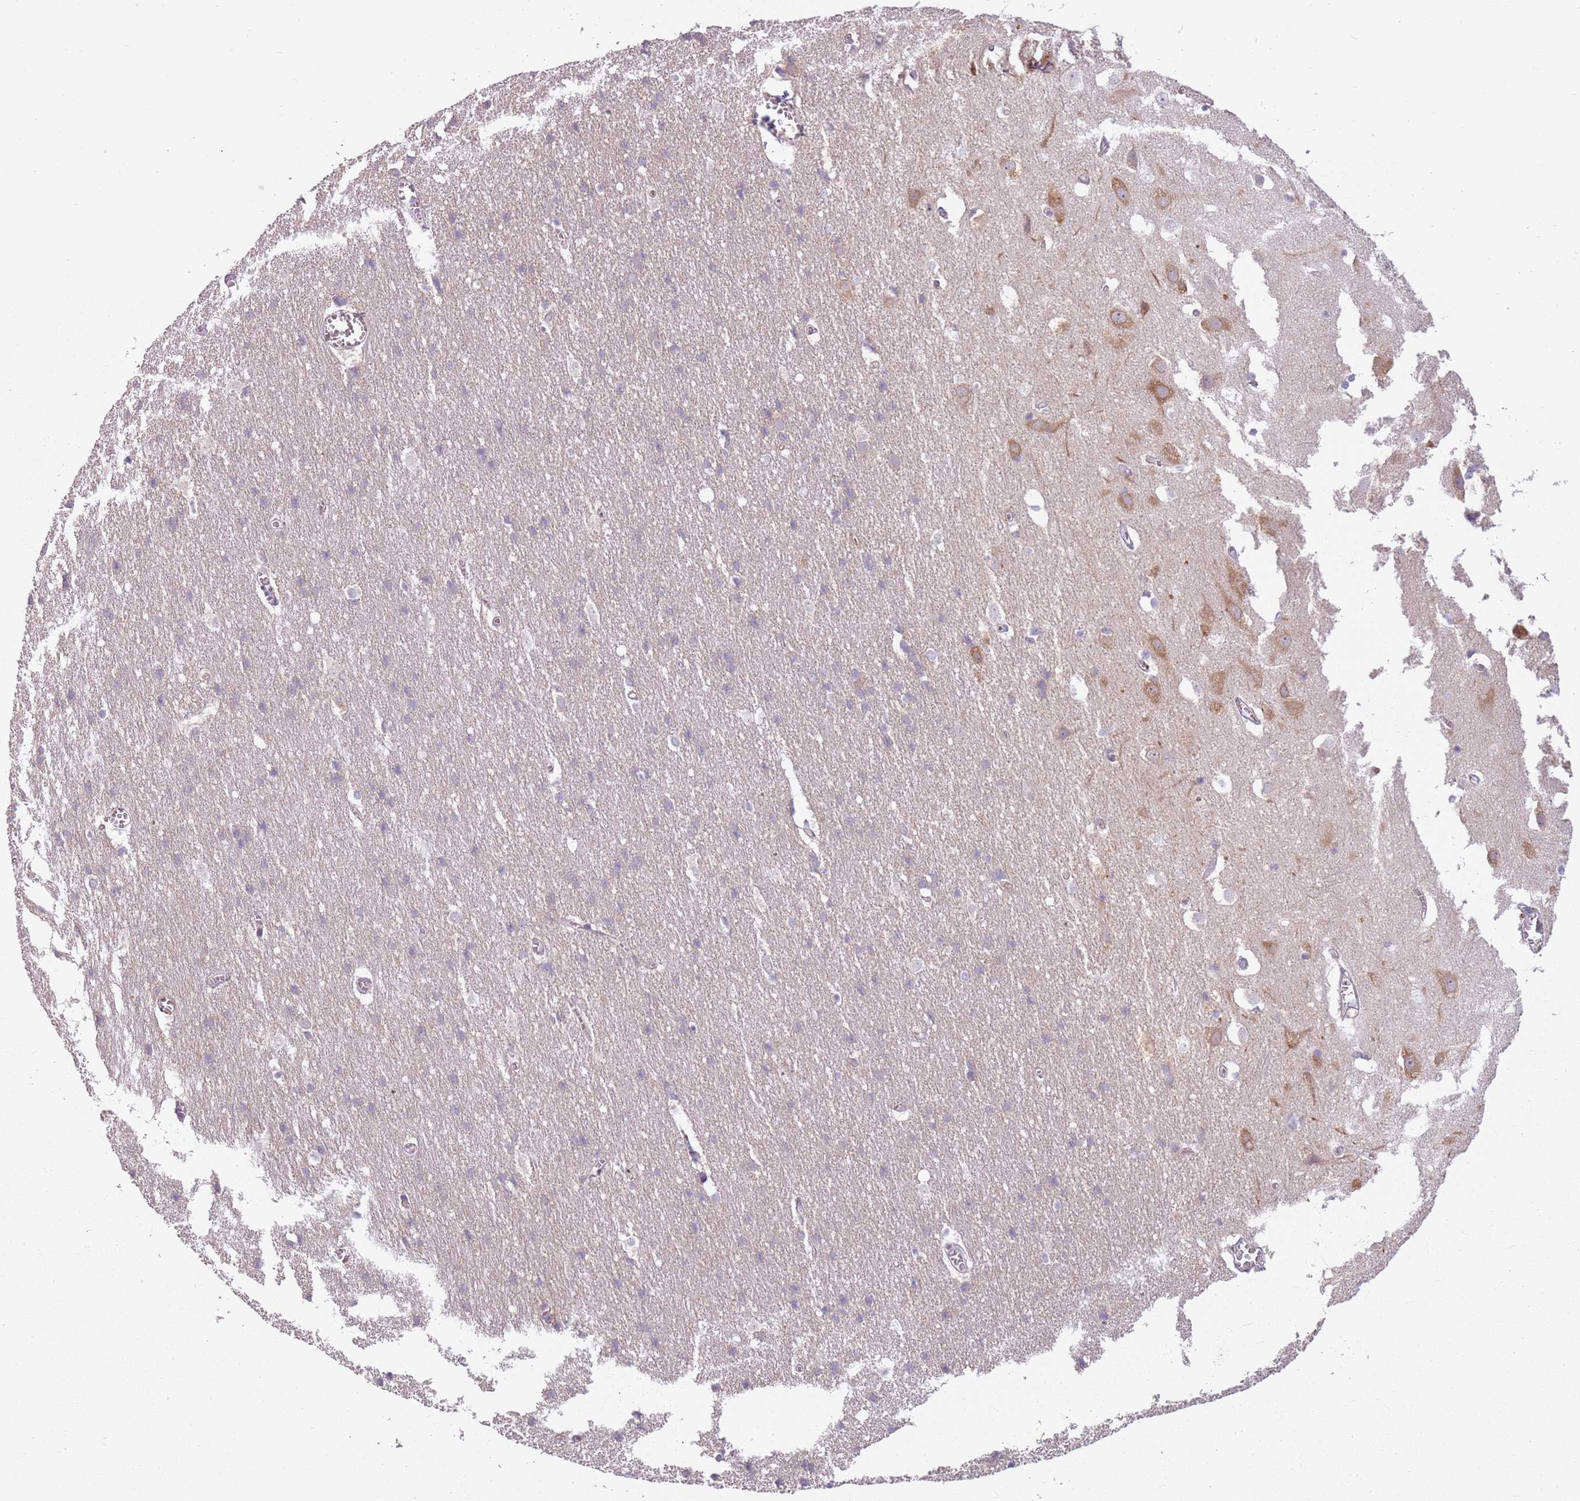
{"staining": {"intensity": "weak", "quantity": ">75%", "location": "cytoplasmic/membranous"}, "tissue": "cerebral cortex", "cell_type": "Endothelial cells", "image_type": "normal", "snomed": [{"axis": "morphology", "description": "Normal tissue, NOS"}, {"axis": "topography", "description": "Cerebral cortex"}], "caption": "Immunohistochemistry (IHC) micrograph of benign cerebral cortex stained for a protein (brown), which displays low levels of weak cytoplasmic/membranous expression in approximately >75% of endothelial cells.", "gene": "SPAG4", "patient": {"sex": "male", "age": 54}}